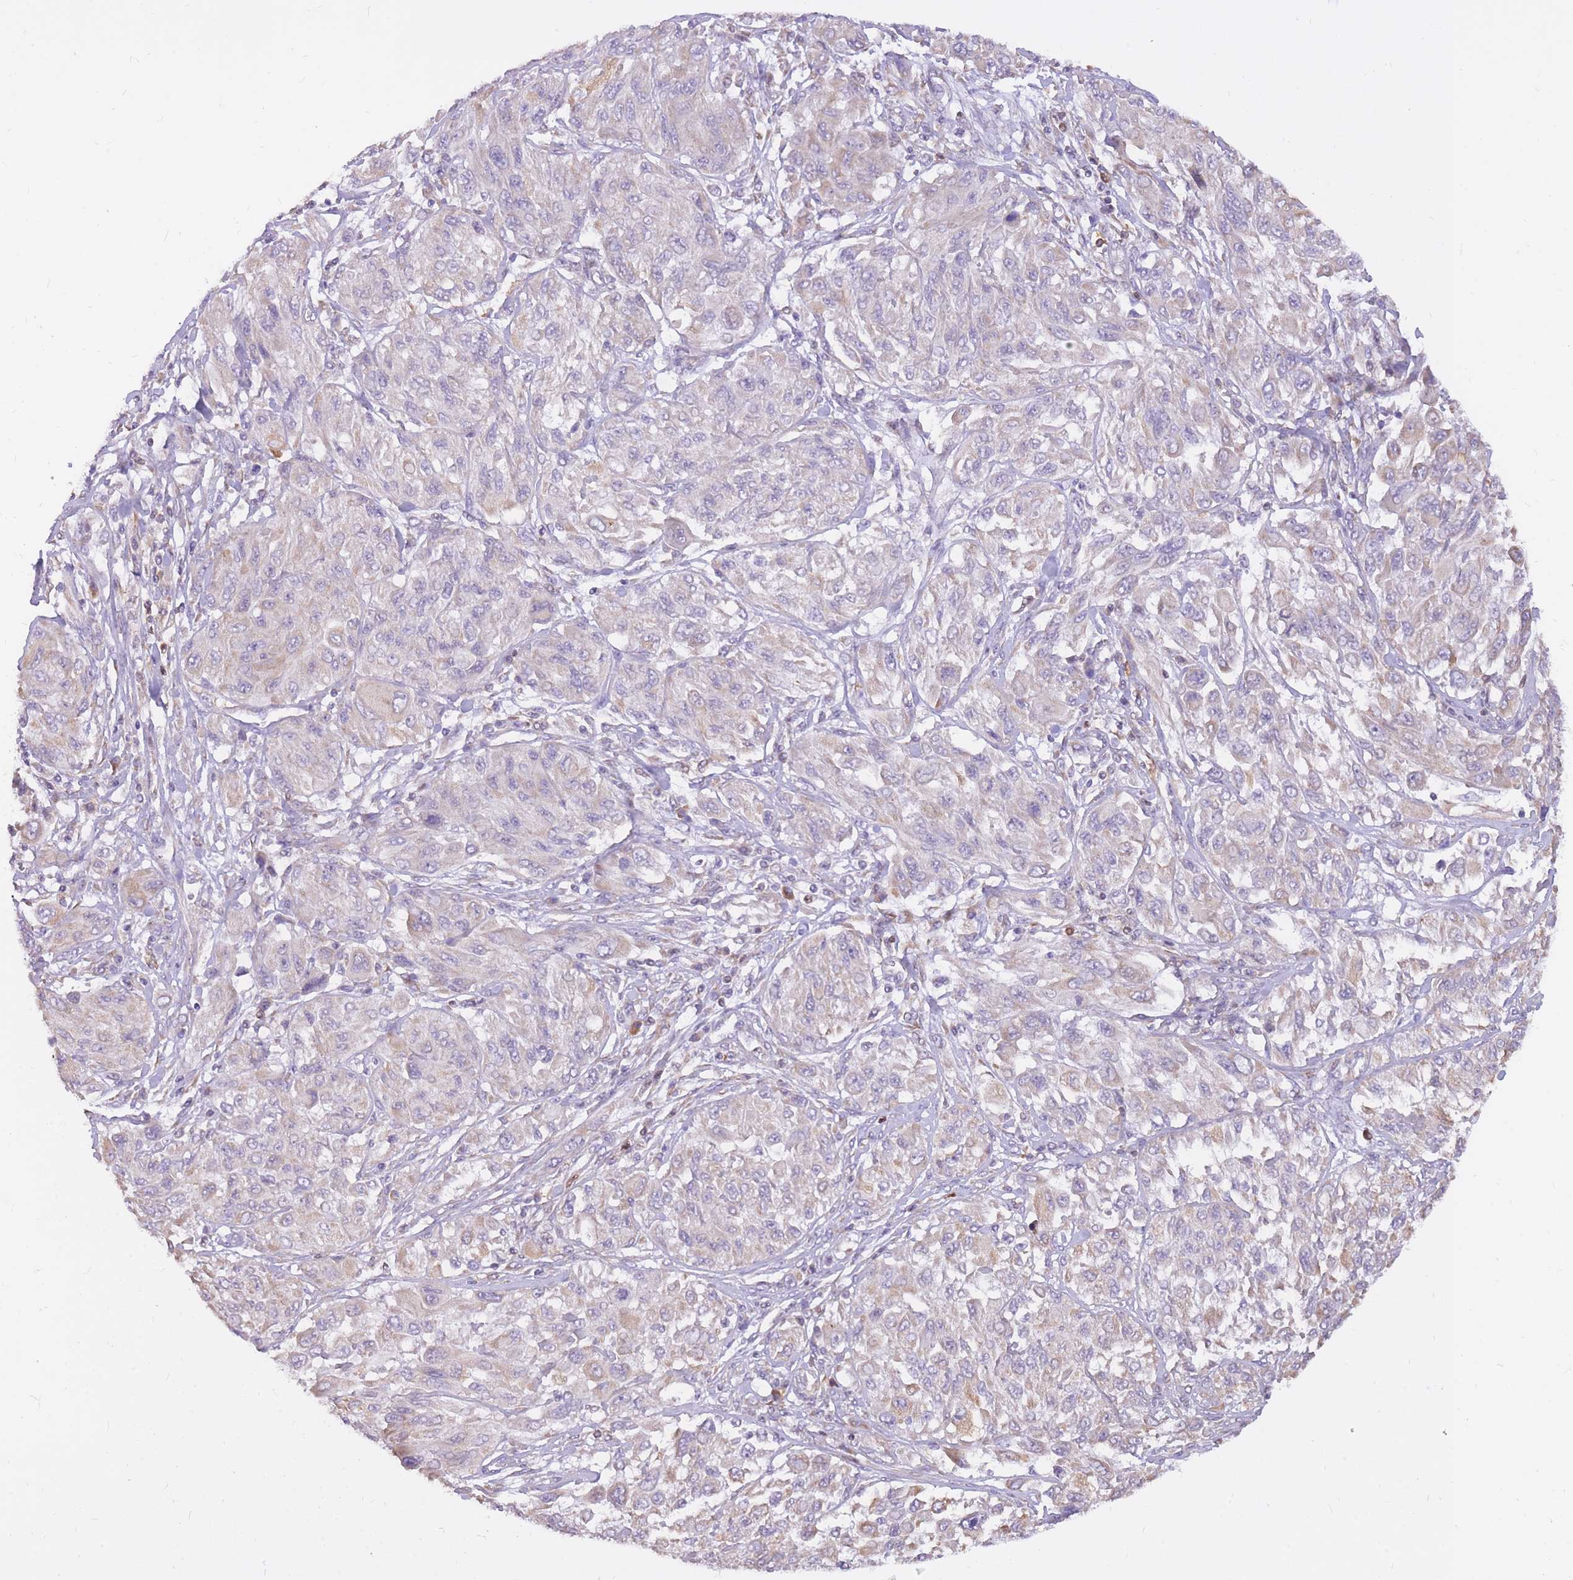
{"staining": {"intensity": "negative", "quantity": "none", "location": "none"}, "tissue": "melanoma", "cell_type": "Tumor cells", "image_type": "cancer", "snomed": [{"axis": "morphology", "description": "Malignant melanoma, NOS"}, {"axis": "topography", "description": "Skin"}], "caption": "Tumor cells are negative for brown protein staining in malignant melanoma.", "gene": "TOPAZ1", "patient": {"sex": "female", "age": 91}}